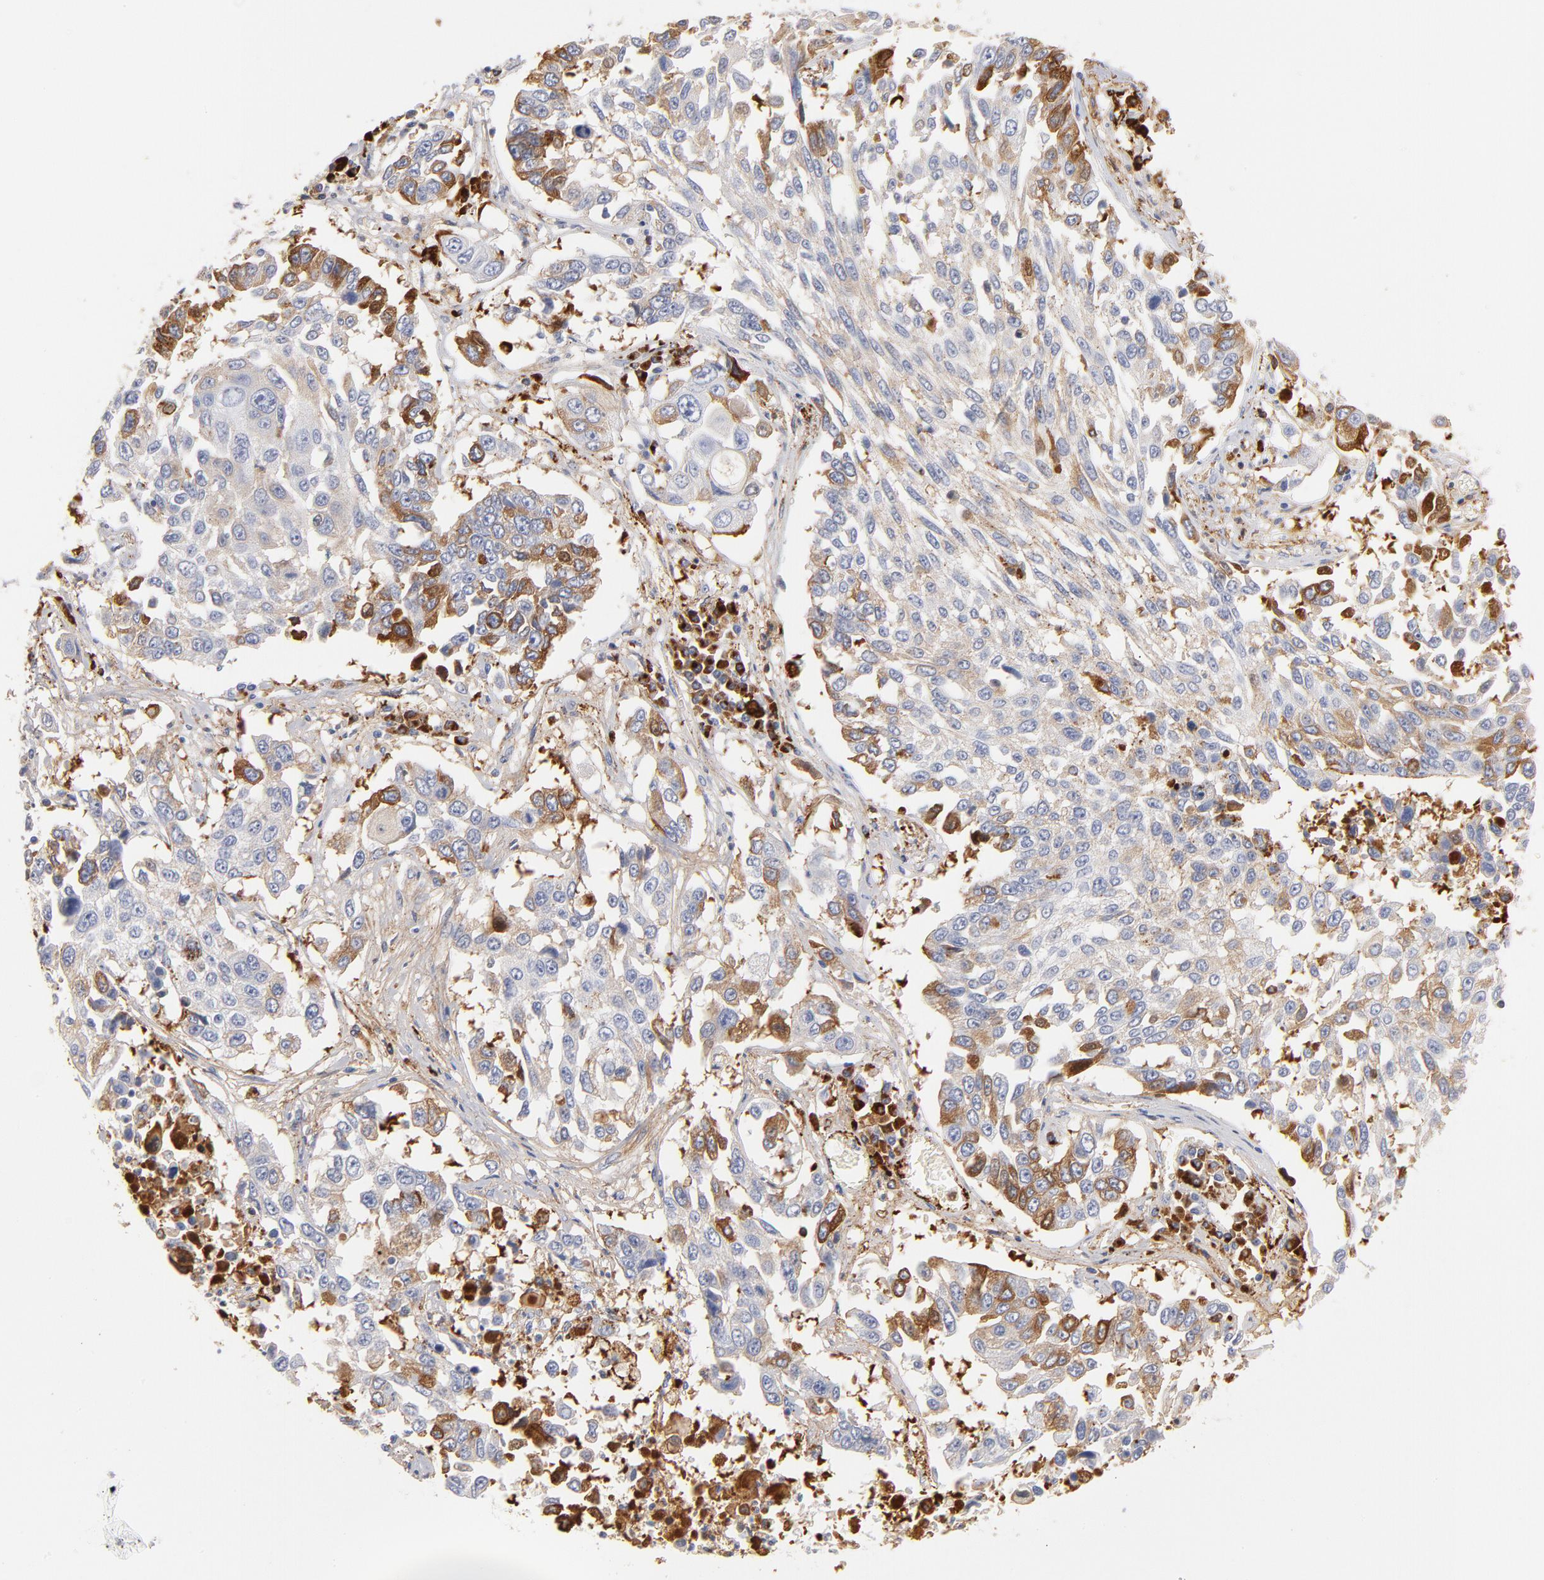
{"staining": {"intensity": "moderate", "quantity": "<25%", "location": "cytoplasmic/membranous"}, "tissue": "lung cancer", "cell_type": "Tumor cells", "image_type": "cancer", "snomed": [{"axis": "morphology", "description": "Squamous cell carcinoma, NOS"}, {"axis": "topography", "description": "Lung"}], "caption": "IHC image of lung cancer (squamous cell carcinoma) stained for a protein (brown), which shows low levels of moderate cytoplasmic/membranous expression in approximately <25% of tumor cells.", "gene": "PLAT", "patient": {"sex": "male", "age": 71}}